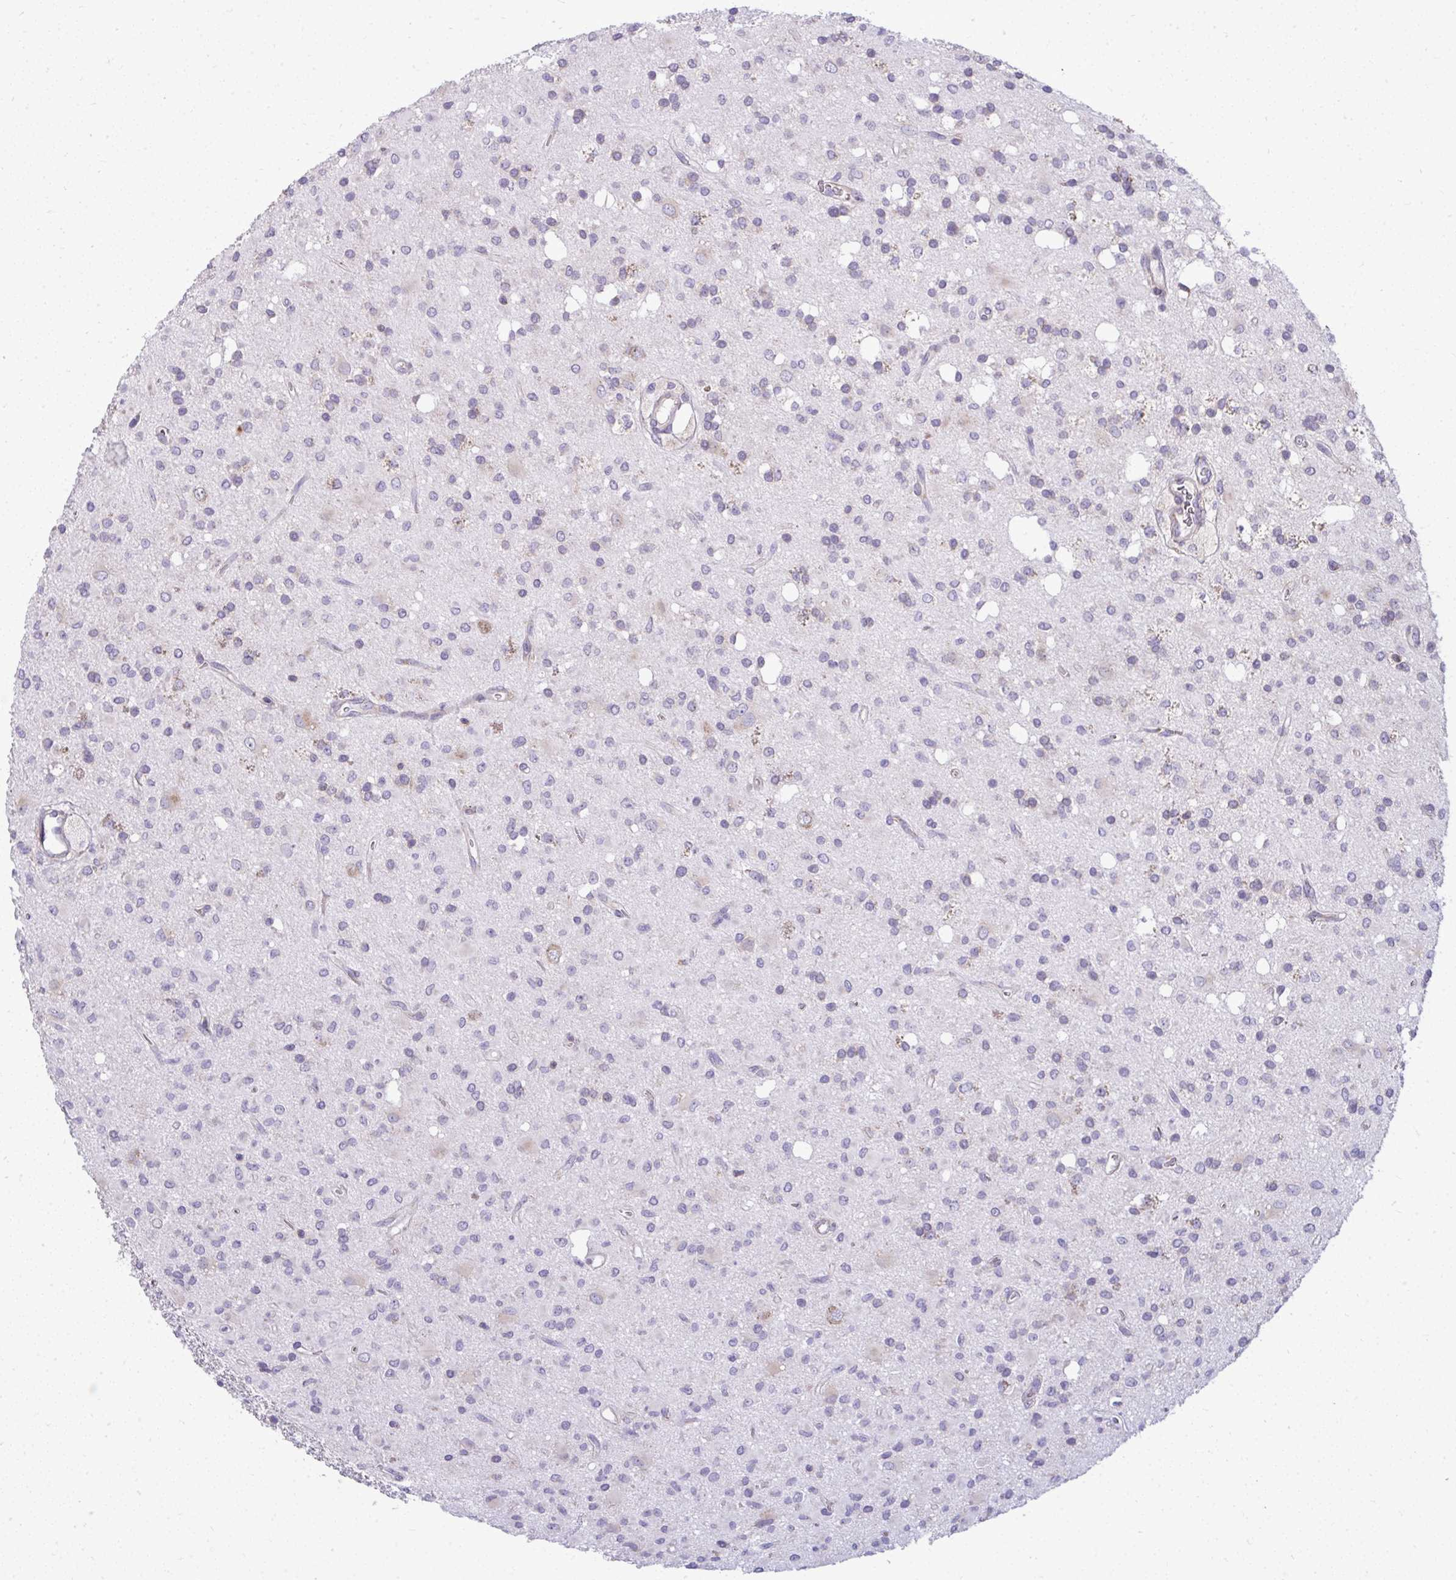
{"staining": {"intensity": "negative", "quantity": "none", "location": "none"}, "tissue": "glioma", "cell_type": "Tumor cells", "image_type": "cancer", "snomed": [{"axis": "morphology", "description": "Glioma, malignant, Low grade"}, {"axis": "topography", "description": "Brain"}], "caption": "A photomicrograph of glioma stained for a protein demonstrates no brown staining in tumor cells.", "gene": "GFPT2", "patient": {"sex": "female", "age": 33}}